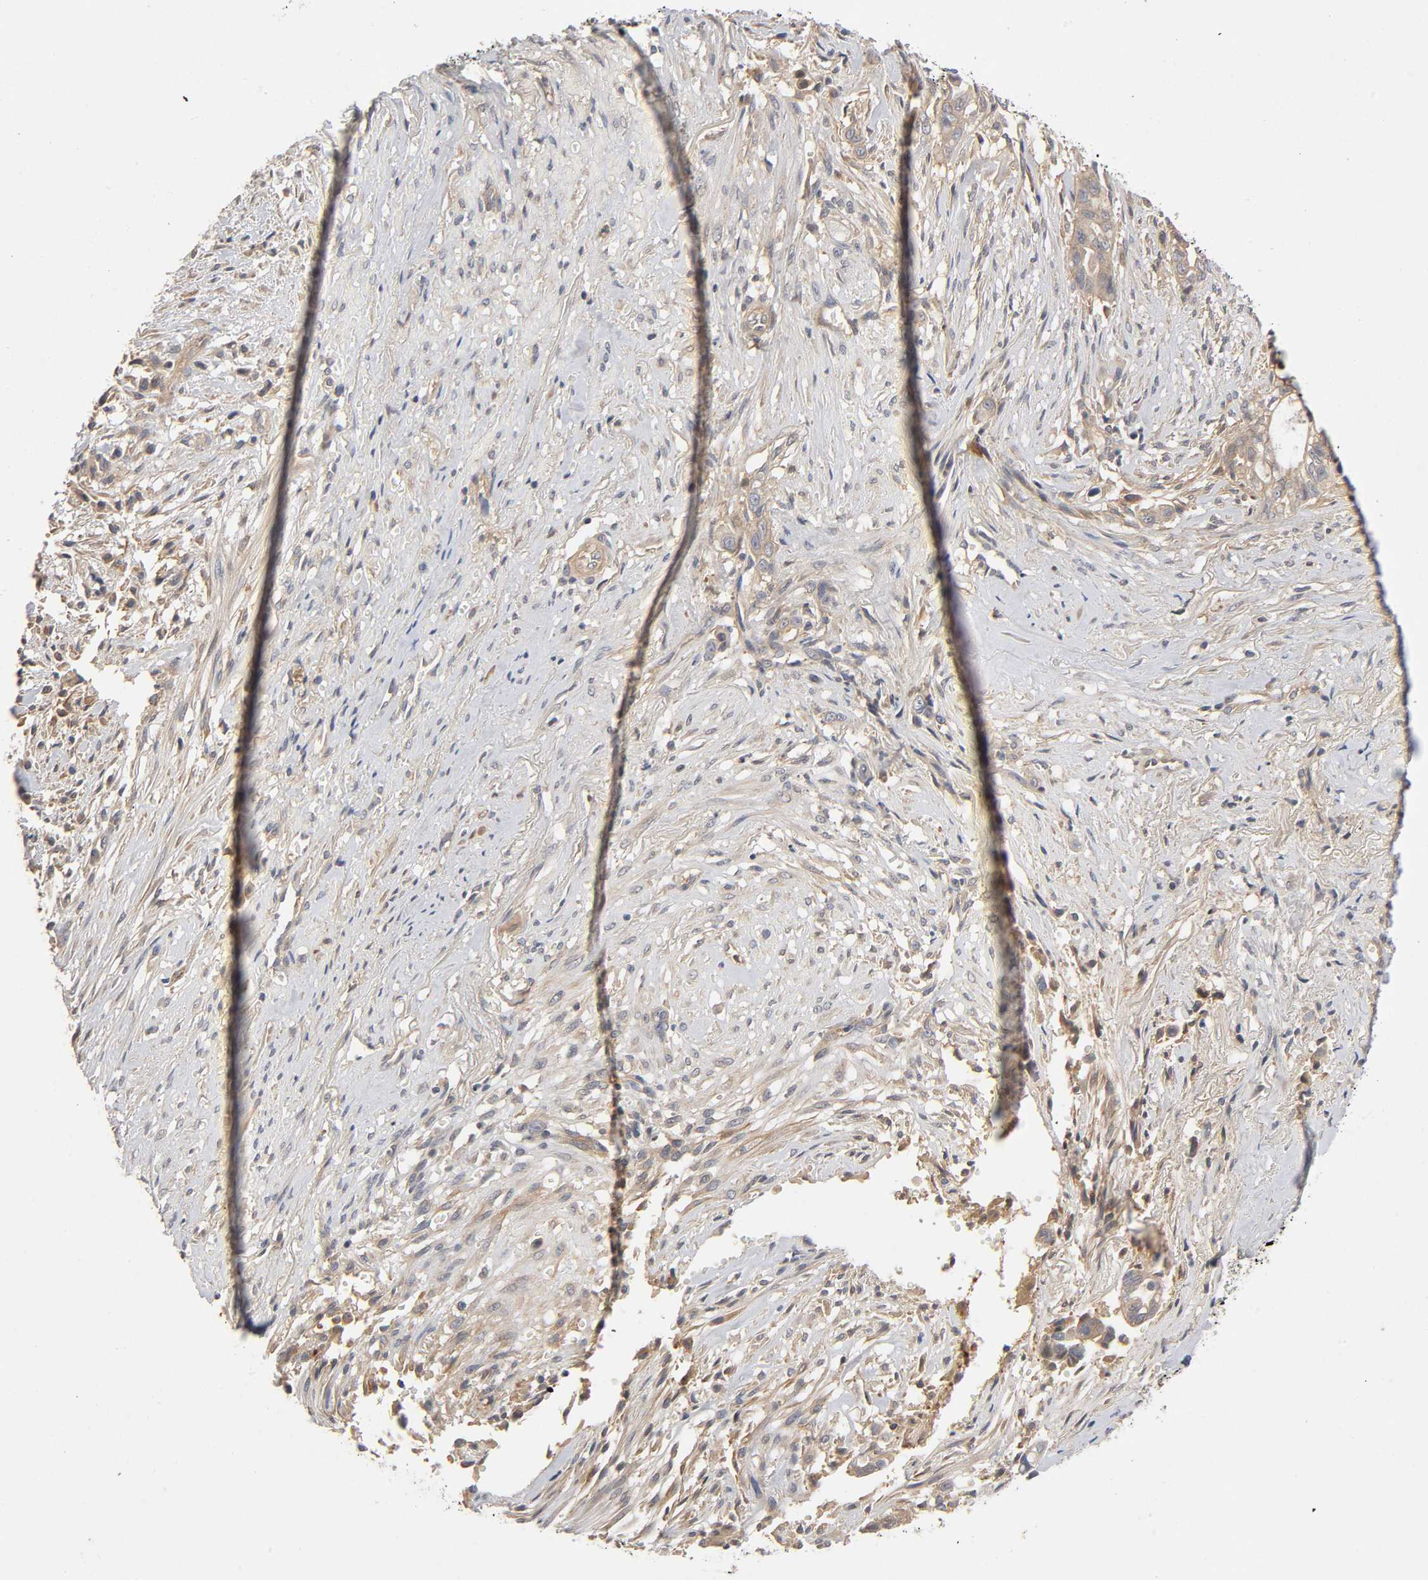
{"staining": {"intensity": "moderate", "quantity": ">75%", "location": "cytoplasmic/membranous"}, "tissue": "liver cancer", "cell_type": "Tumor cells", "image_type": "cancer", "snomed": [{"axis": "morphology", "description": "Cholangiocarcinoma"}, {"axis": "topography", "description": "Liver"}], "caption": "IHC (DAB) staining of human liver cholangiocarcinoma displays moderate cytoplasmic/membranous protein staining in approximately >75% of tumor cells.", "gene": "CPB2", "patient": {"sex": "female", "age": 70}}